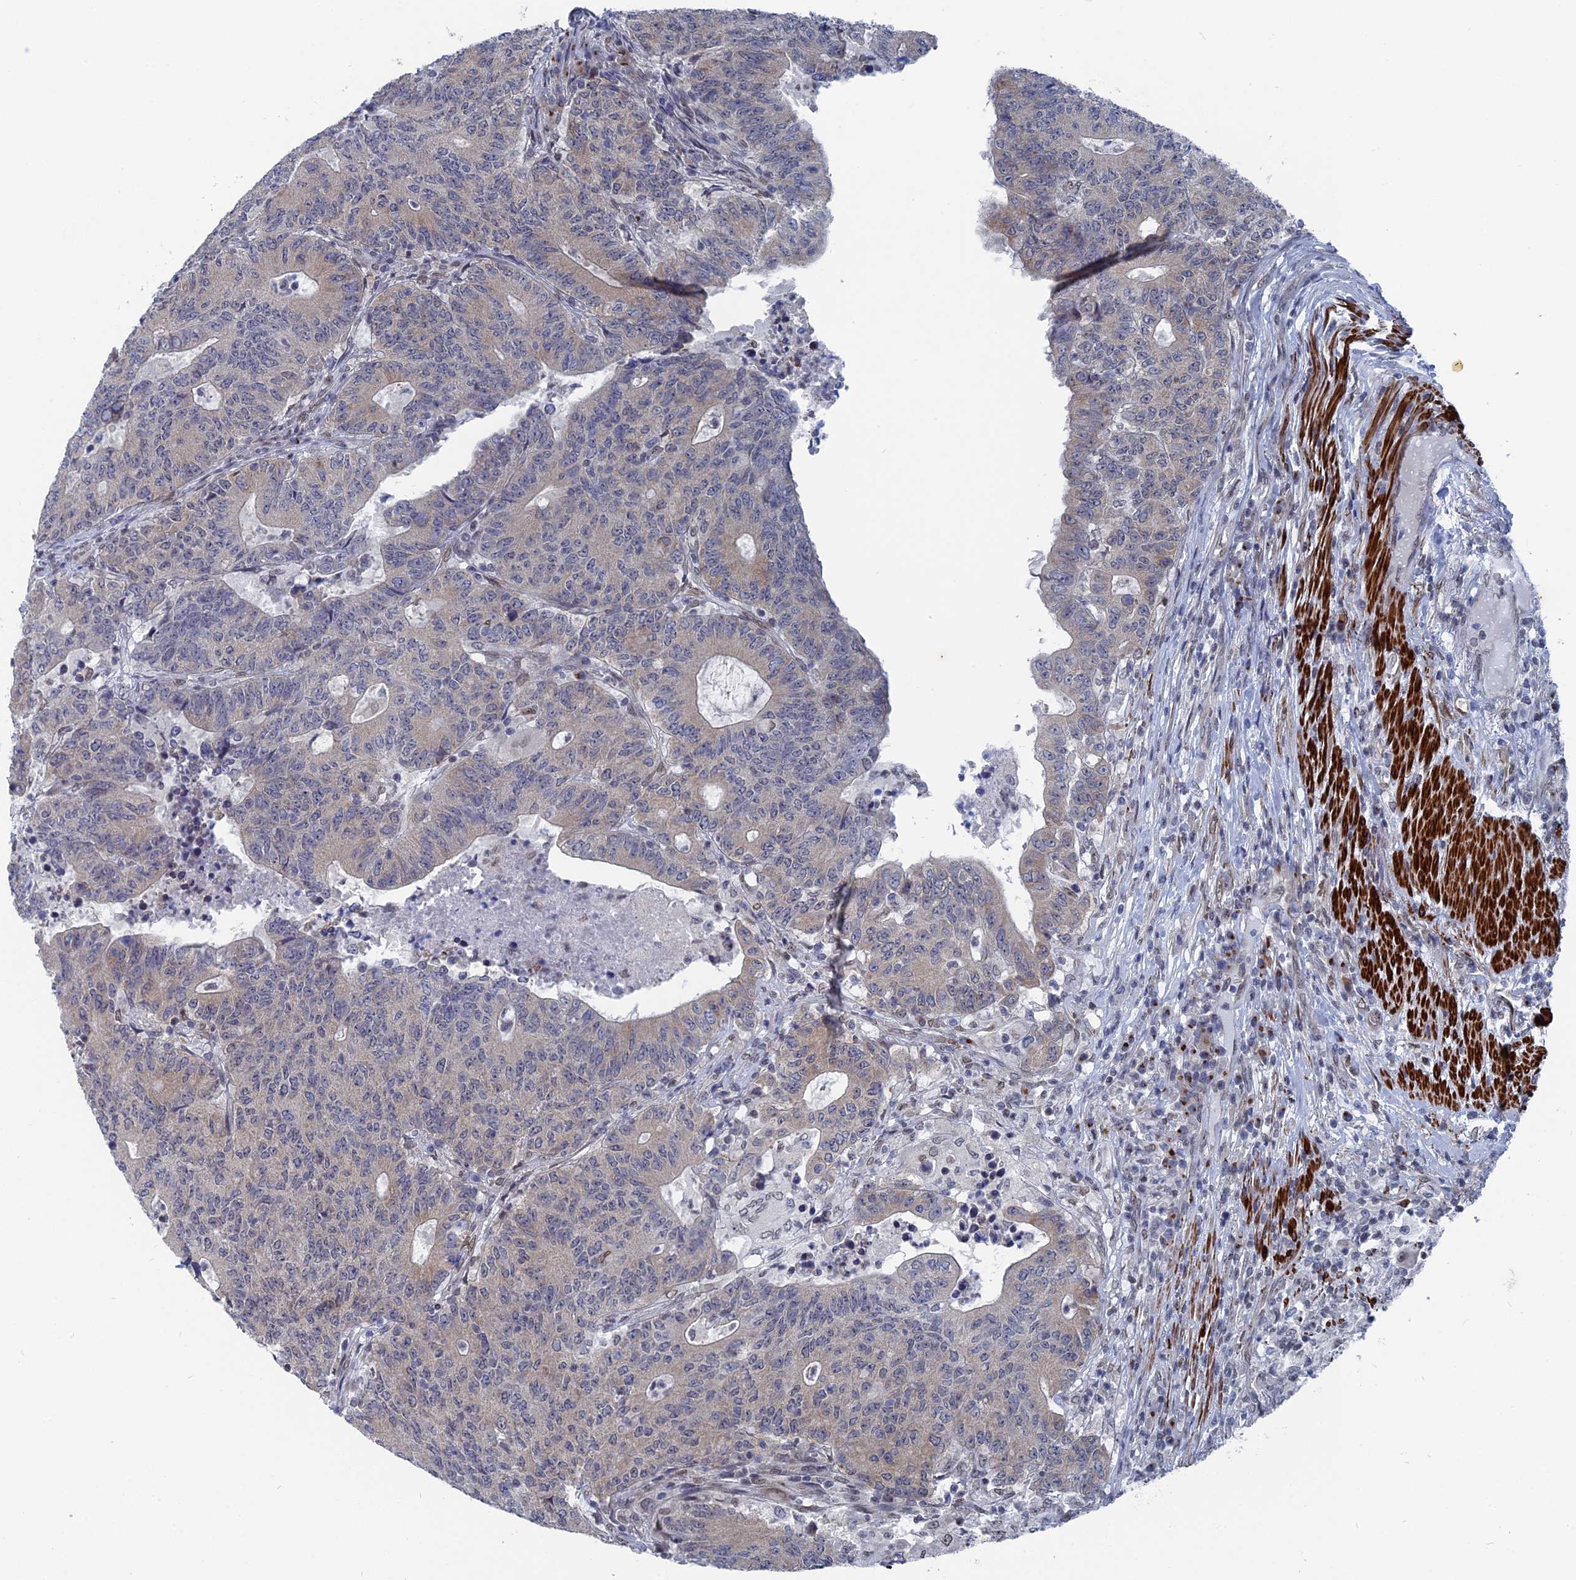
{"staining": {"intensity": "negative", "quantity": "none", "location": "none"}, "tissue": "colorectal cancer", "cell_type": "Tumor cells", "image_type": "cancer", "snomed": [{"axis": "morphology", "description": "Adenocarcinoma, NOS"}, {"axis": "topography", "description": "Colon"}], "caption": "This is a micrograph of immunohistochemistry (IHC) staining of adenocarcinoma (colorectal), which shows no expression in tumor cells. (DAB (3,3'-diaminobenzidine) immunohistochemistry with hematoxylin counter stain).", "gene": "MTRF1", "patient": {"sex": "female", "age": 75}}